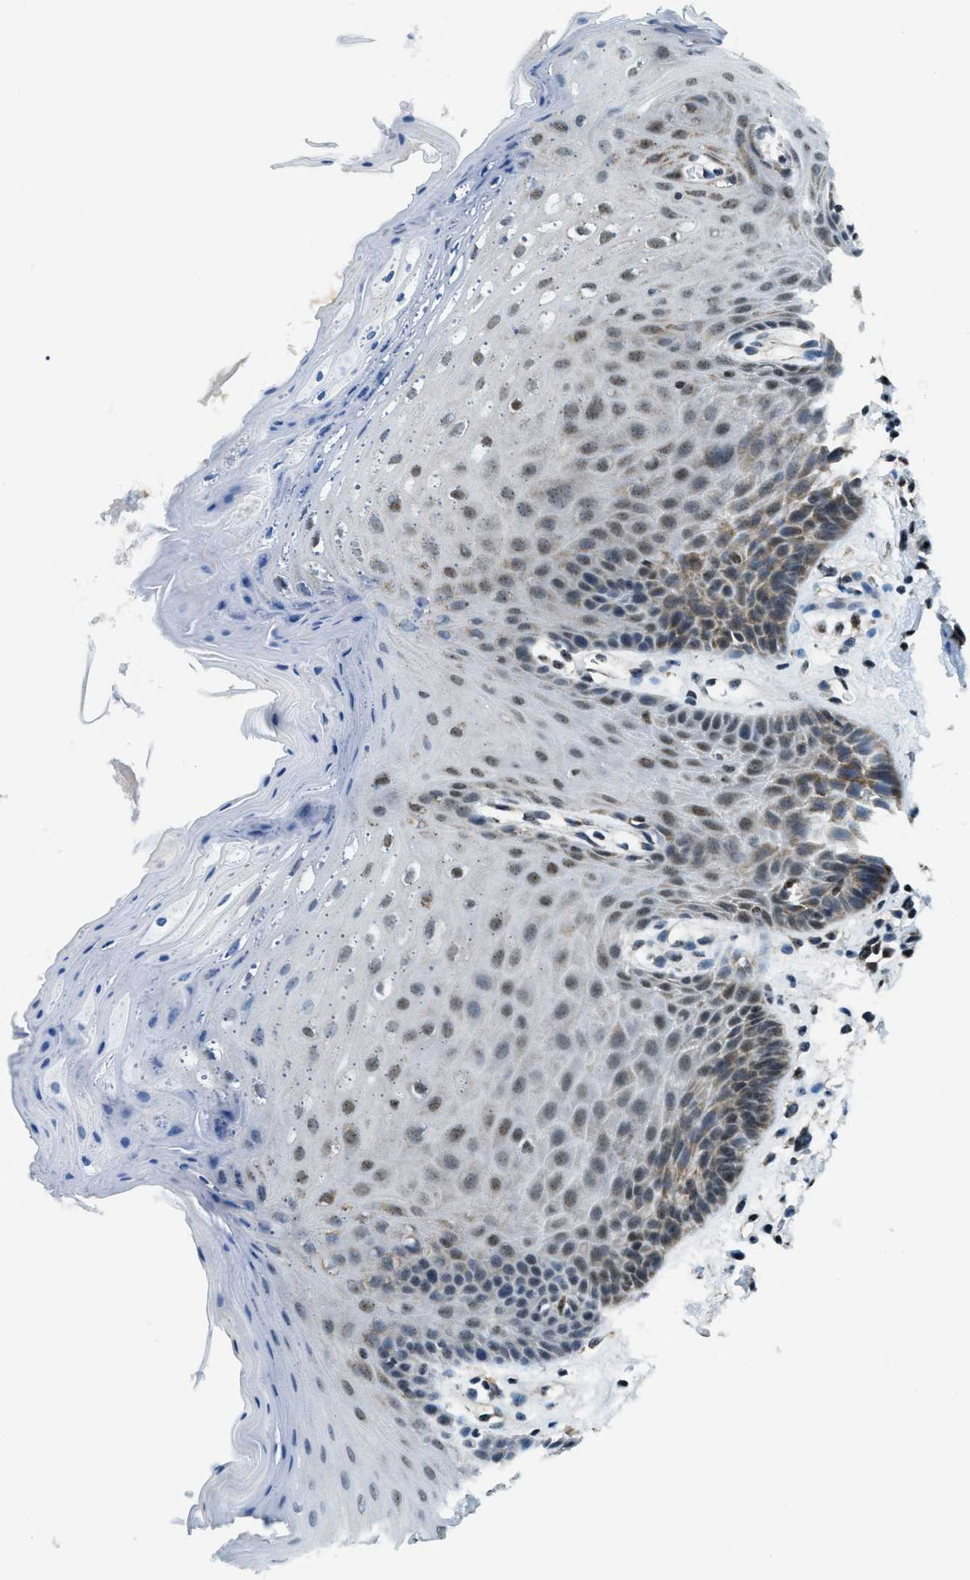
{"staining": {"intensity": "moderate", "quantity": ">75%", "location": "nuclear"}, "tissue": "oral mucosa", "cell_type": "Squamous epithelial cells", "image_type": "normal", "snomed": [{"axis": "morphology", "description": "Normal tissue, NOS"}, {"axis": "morphology", "description": "Squamous cell carcinoma, NOS"}, {"axis": "topography", "description": "Oral tissue"}, {"axis": "topography", "description": "Head-Neck"}], "caption": "Unremarkable oral mucosa reveals moderate nuclear expression in about >75% of squamous epithelial cells, visualized by immunohistochemistry.", "gene": "SP100", "patient": {"sex": "male", "age": 71}}